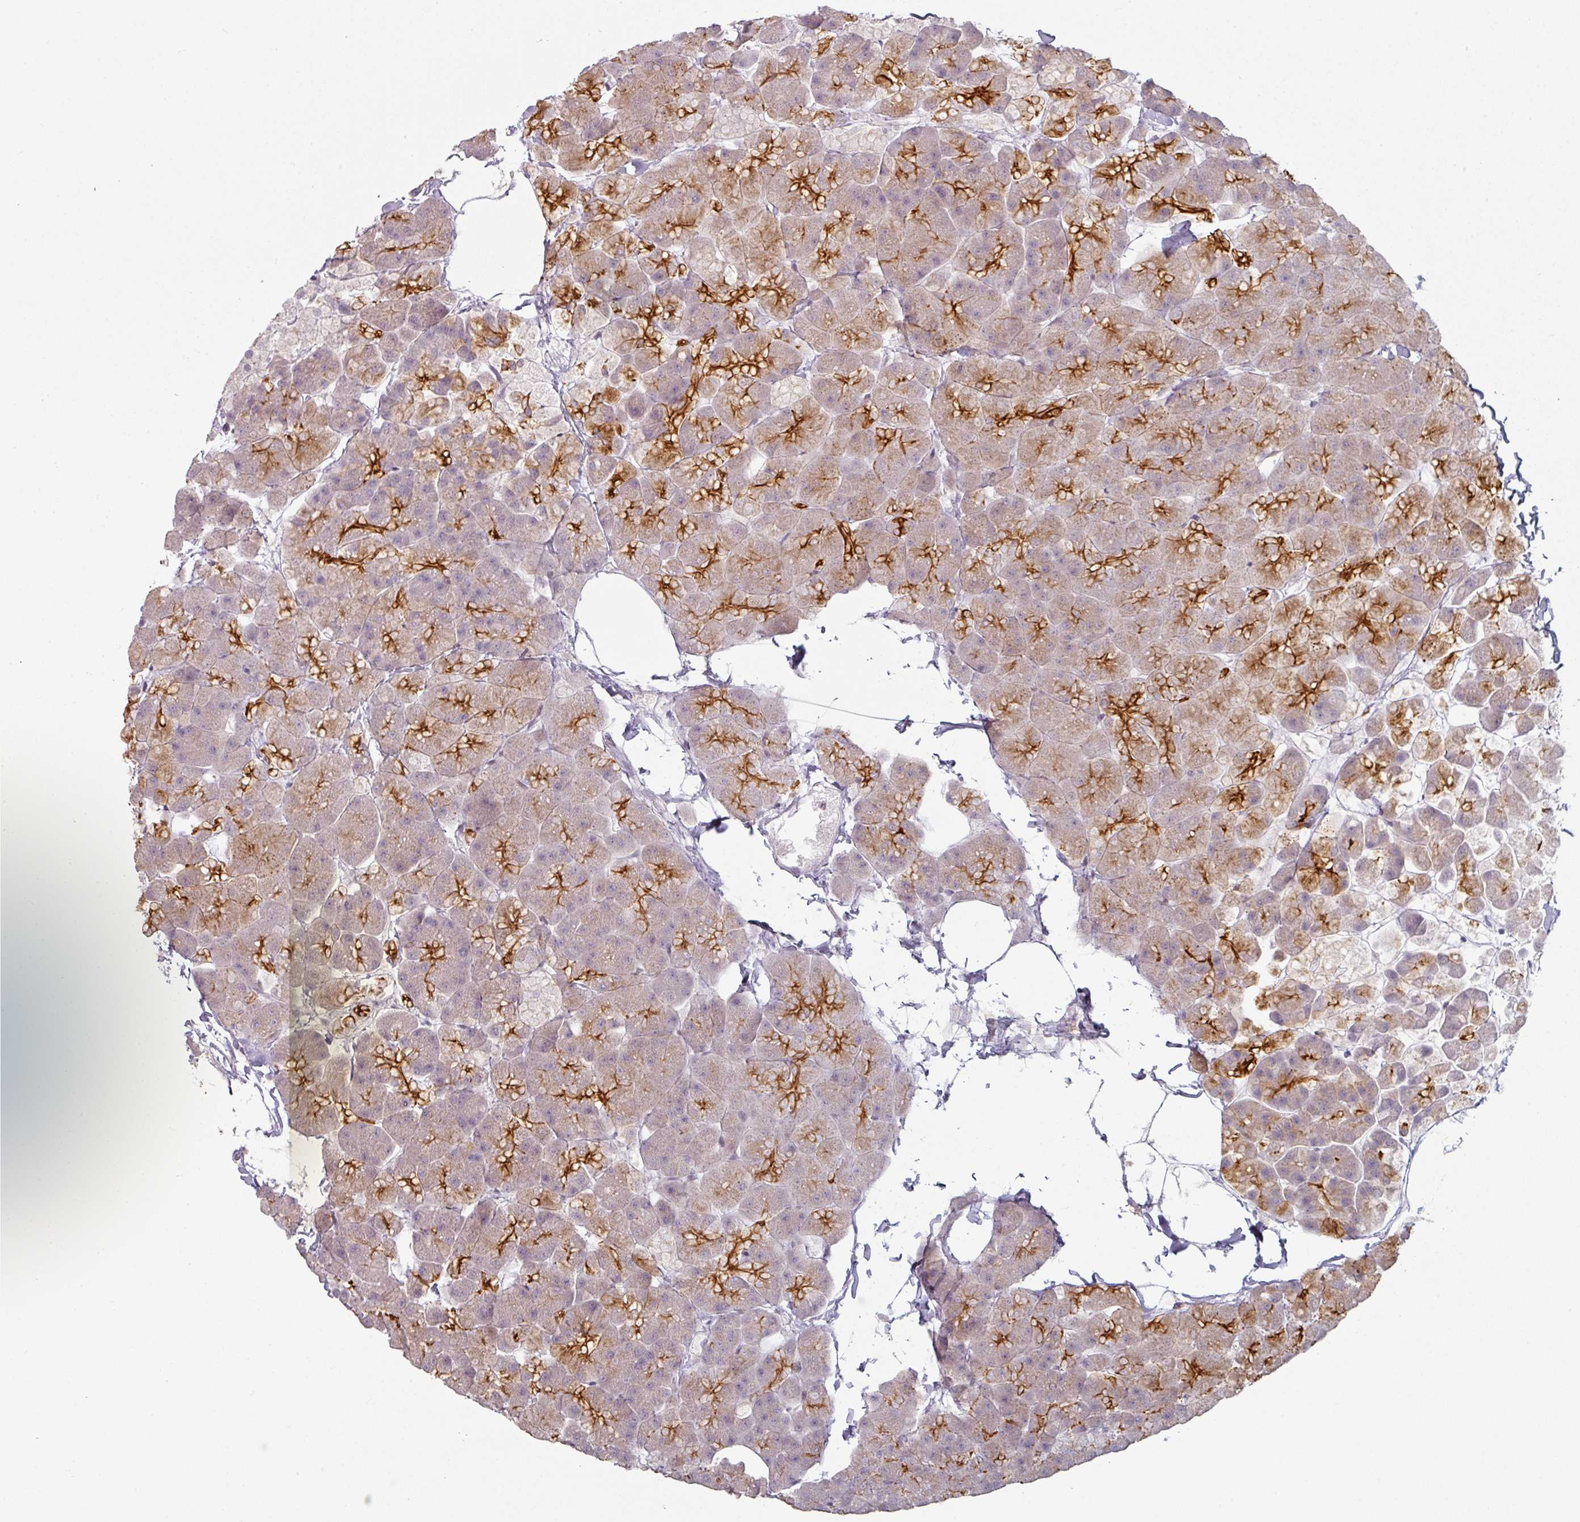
{"staining": {"intensity": "strong", "quantity": "25%-75%", "location": "cytoplasmic/membranous"}, "tissue": "pancreas", "cell_type": "Exocrine glandular cells", "image_type": "normal", "snomed": [{"axis": "morphology", "description": "Normal tissue, NOS"}, {"axis": "topography", "description": "Pancreas"}], "caption": "Pancreas stained for a protein (brown) displays strong cytoplasmic/membranous positive positivity in about 25%-75% of exocrine glandular cells.", "gene": "GTF2H3", "patient": {"sex": "male", "age": 35}}